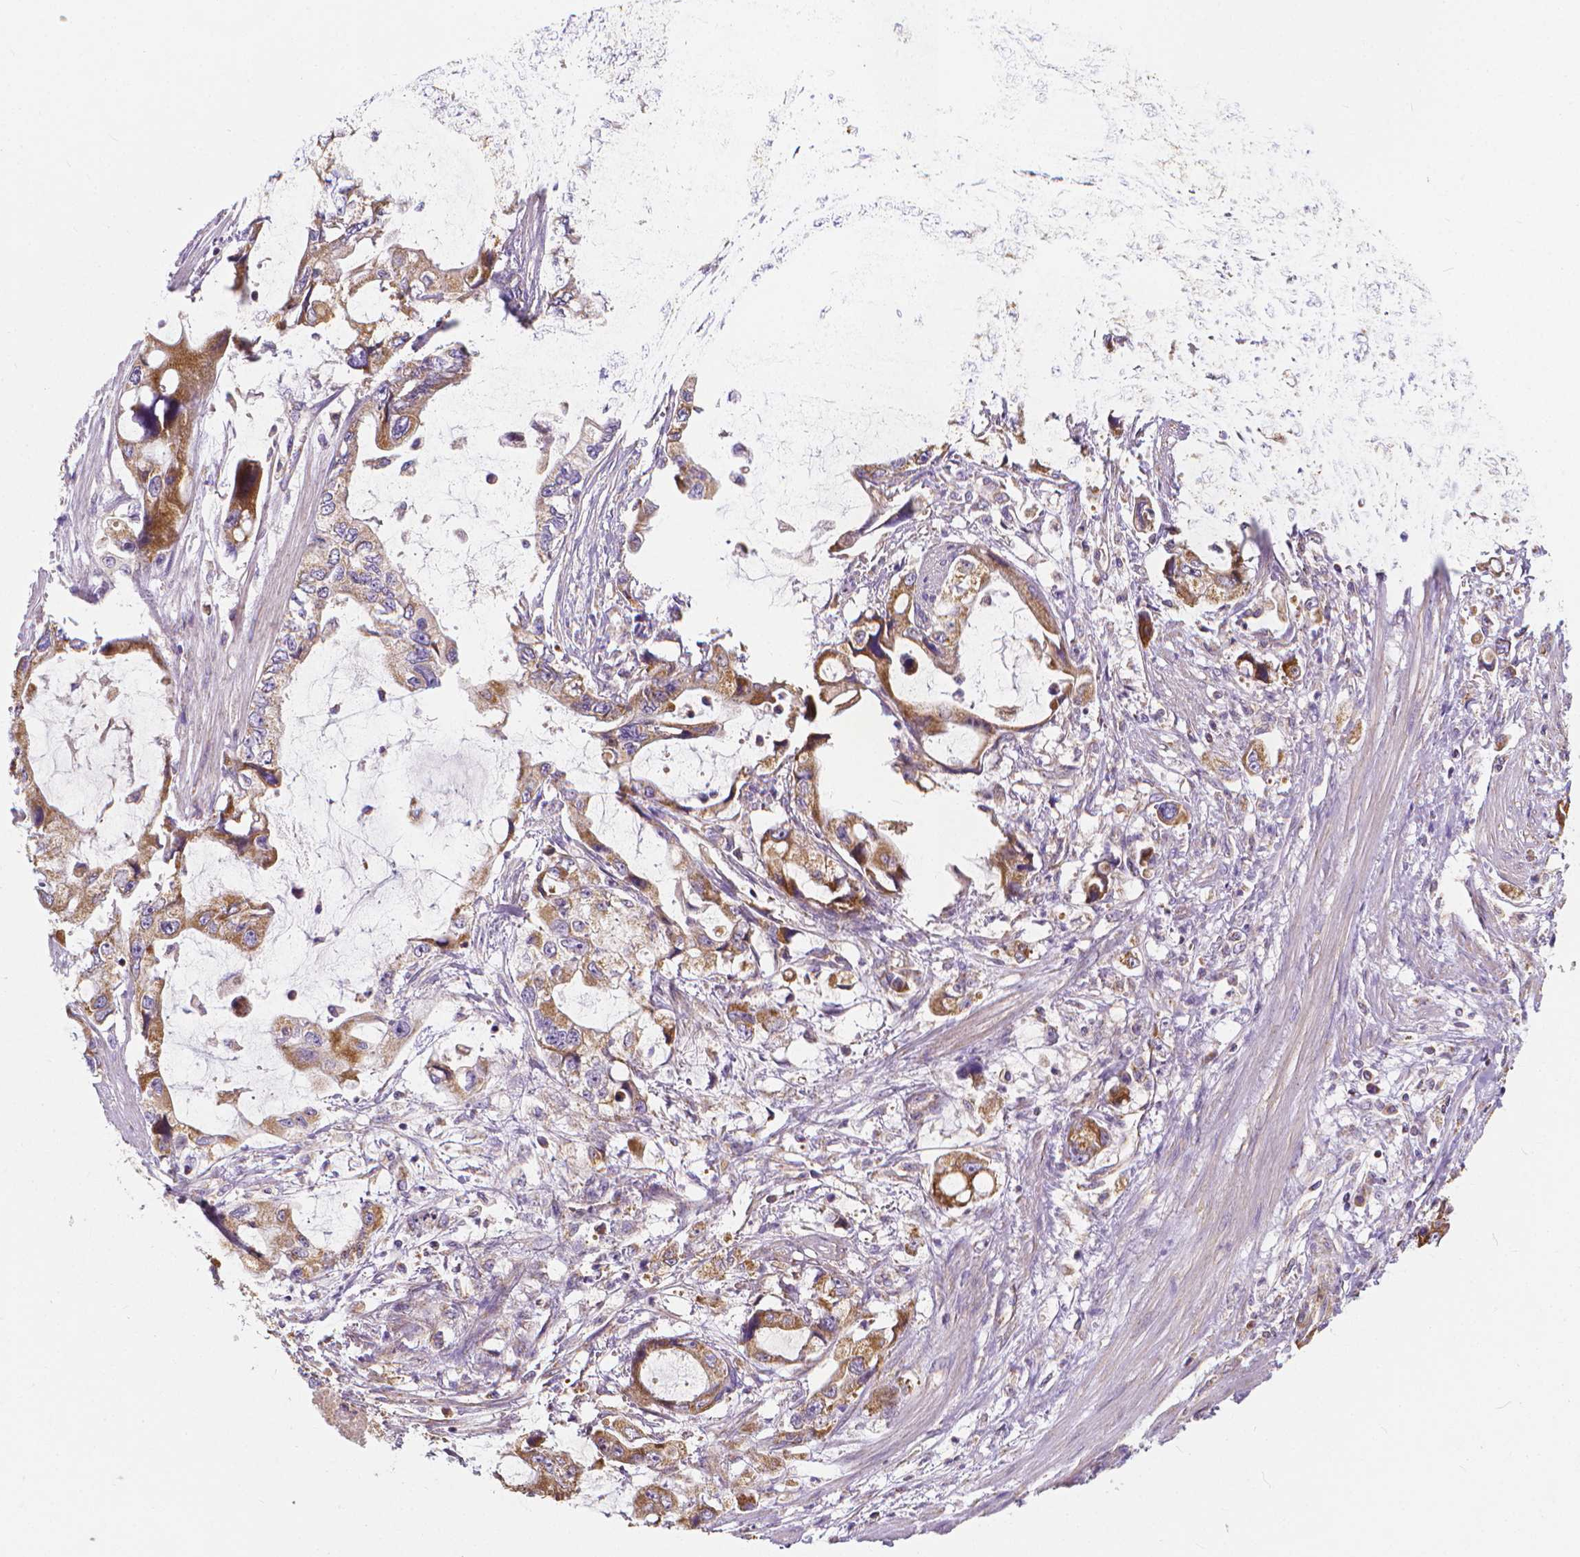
{"staining": {"intensity": "moderate", "quantity": ">75%", "location": "cytoplasmic/membranous"}, "tissue": "stomach cancer", "cell_type": "Tumor cells", "image_type": "cancer", "snomed": [{"axis": "morphology", "description": "Adenocarcinoma, NOS"}, {"axis": "topography", "description": "Pancreas"}, {"axis": "topography", "description": "Stomach, upper"}, {"axis": "topography", "description": "Stomach"}], "caption": "Immunohistochemical staining of human stomach cancer (adenocarcinoma) reveals moderate cytoplasmic/membranous protein expression in approximately >75% of tumor cells. Using DAB (brown) and hematoxylin (blue) stains, captured at high magnification using brightfield microscopy.", "gene": "SNCAIP", "patient": {"sex": "male", "age": 77}}